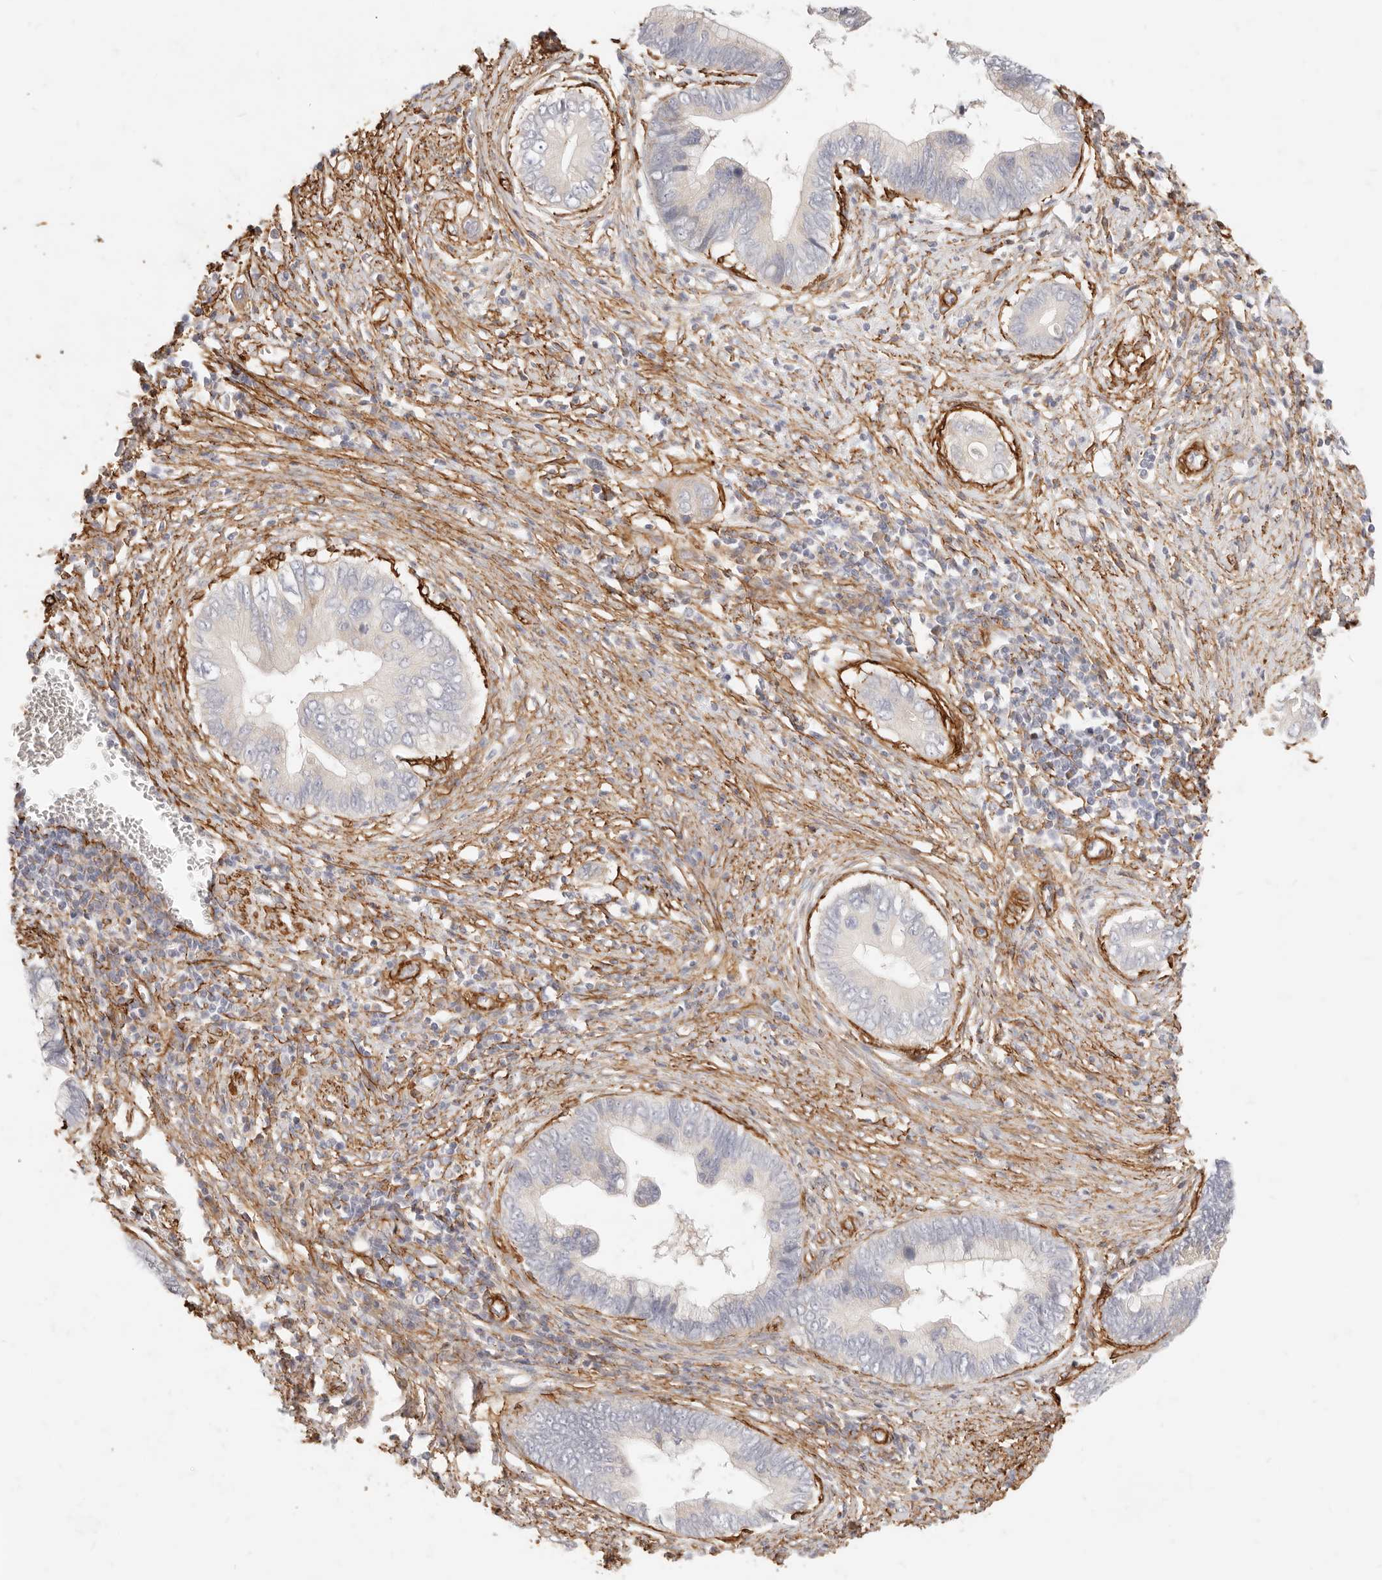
{"staining": {"intensity": "negative", "quantity": "none", "location": "none"}, "tissue": "cervical cancer", "cell_type": "Tumor cells", "image_type": "cancer", "snomed": [{"axis": "morphology", "description": "Adenocarcinoma, NOS"}, {"axis": "topography", "description": "Cervix"}], "caption": "Tumor cells are negative for protein expression in human cervical cancer (adenocarcinoma).", "gene": "TMTC2", "patient": {"sex": "female", "age": 44}}